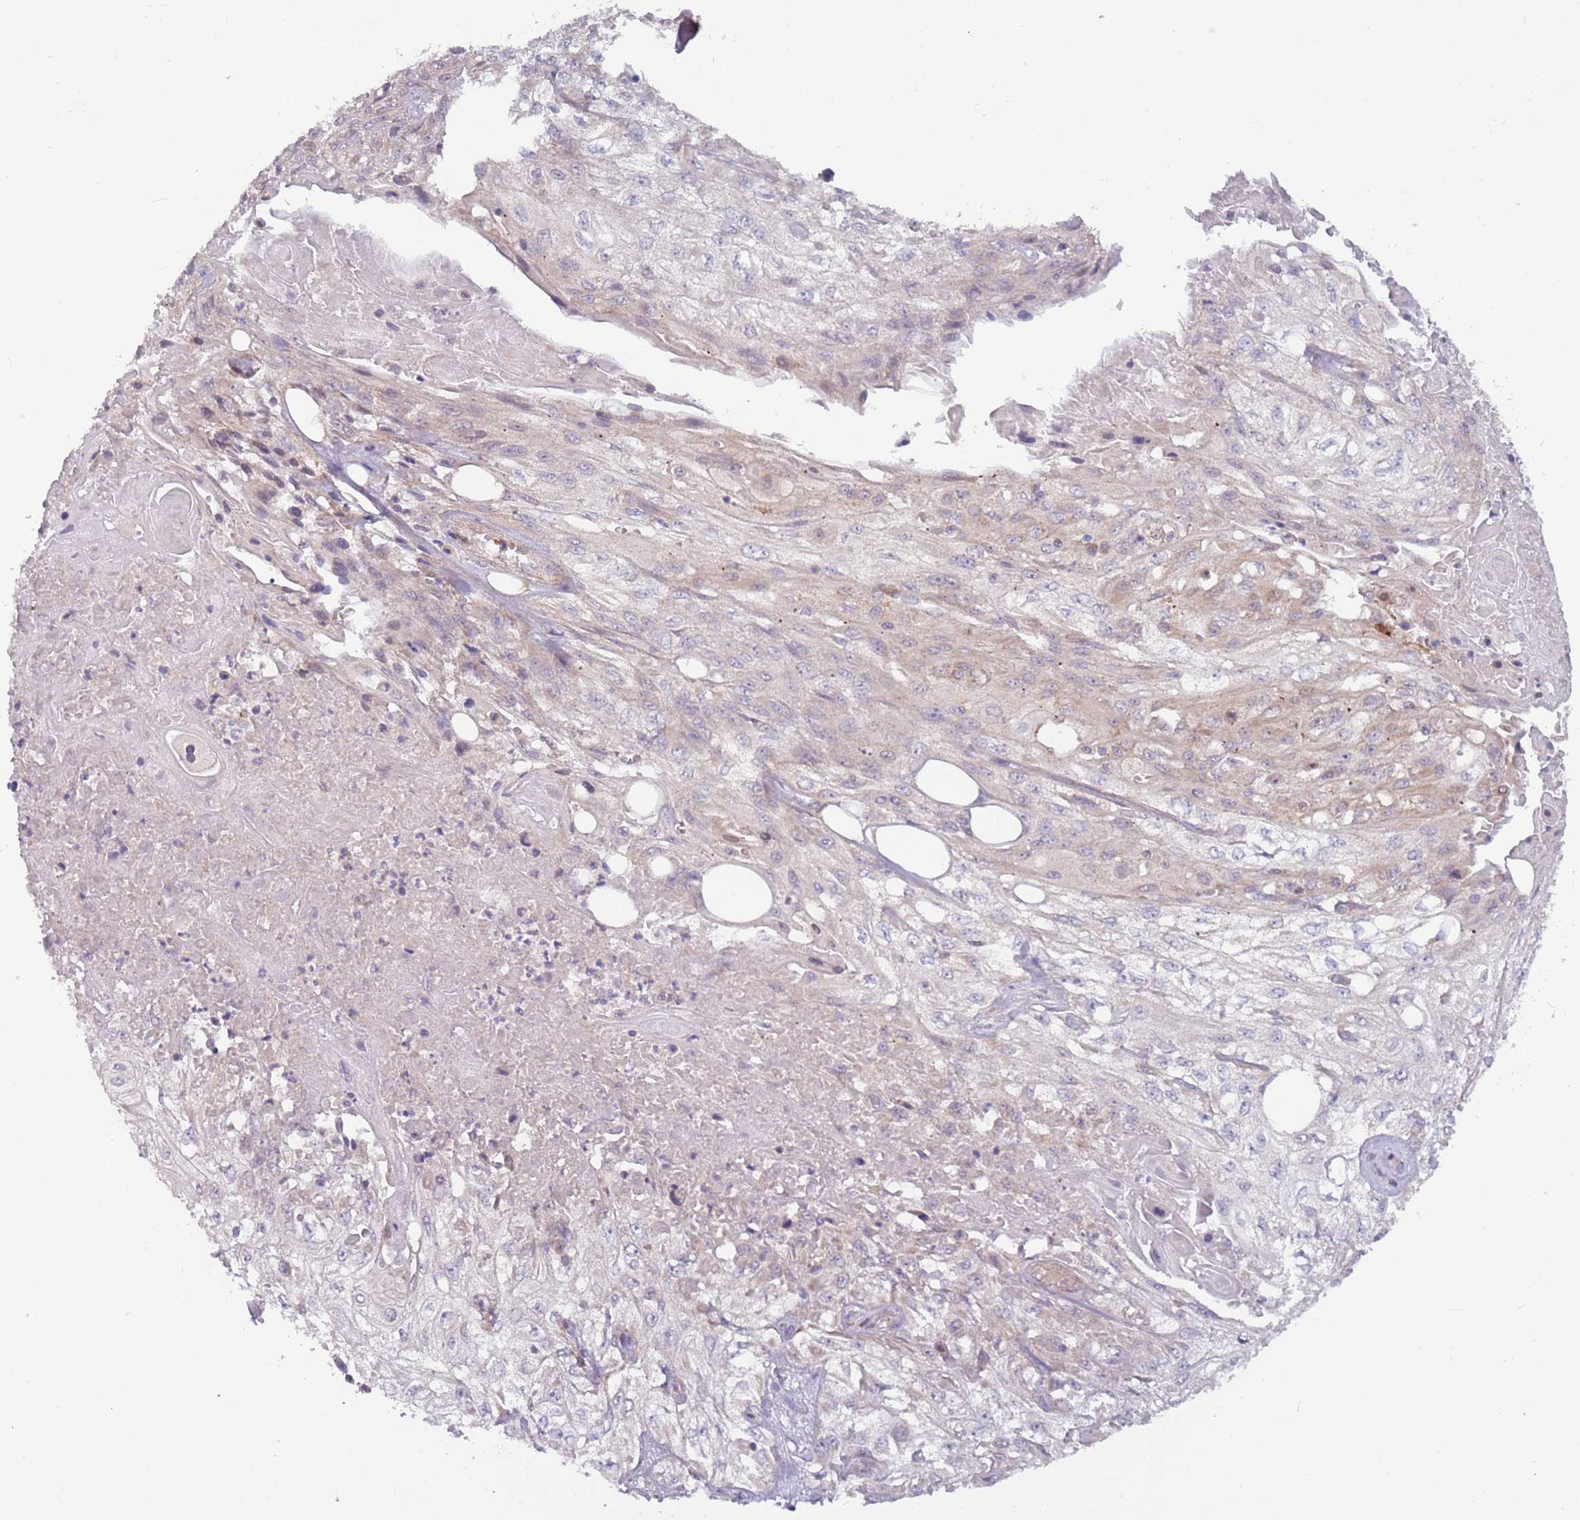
{"staining": {"intensity": "weak", "quantity": "<25%", "location": "cytoplasmic/membranous"}, "tissue": "skin cancer", "cell_type": "Tumor cells", "image_type": "cancer", "snomed": [{"axis": "morphology", "description": "Squamous cell carcinoma, NOS"}, {"axis": "morphology", "description": "Squamous cell carcinoma, metastatic, NOS"}, {"axis": "topography", "description": "Skin"}, {"axis": "topography", "description": "Lymph node"}], "caption": "High power microscopy image of an IHC histopathology image of skin squamous cell carcinoma, revealing no significant staining in tumor cells. The staining was performed using DAB (3,3'-diaminobenzidine) to visualize the protein expression in brown, while the nuclei were stained in blue with hematoxylin (Magnification: 20x).", "gene": "DTD2", "patient": {"sex": "male", "age": 75}}